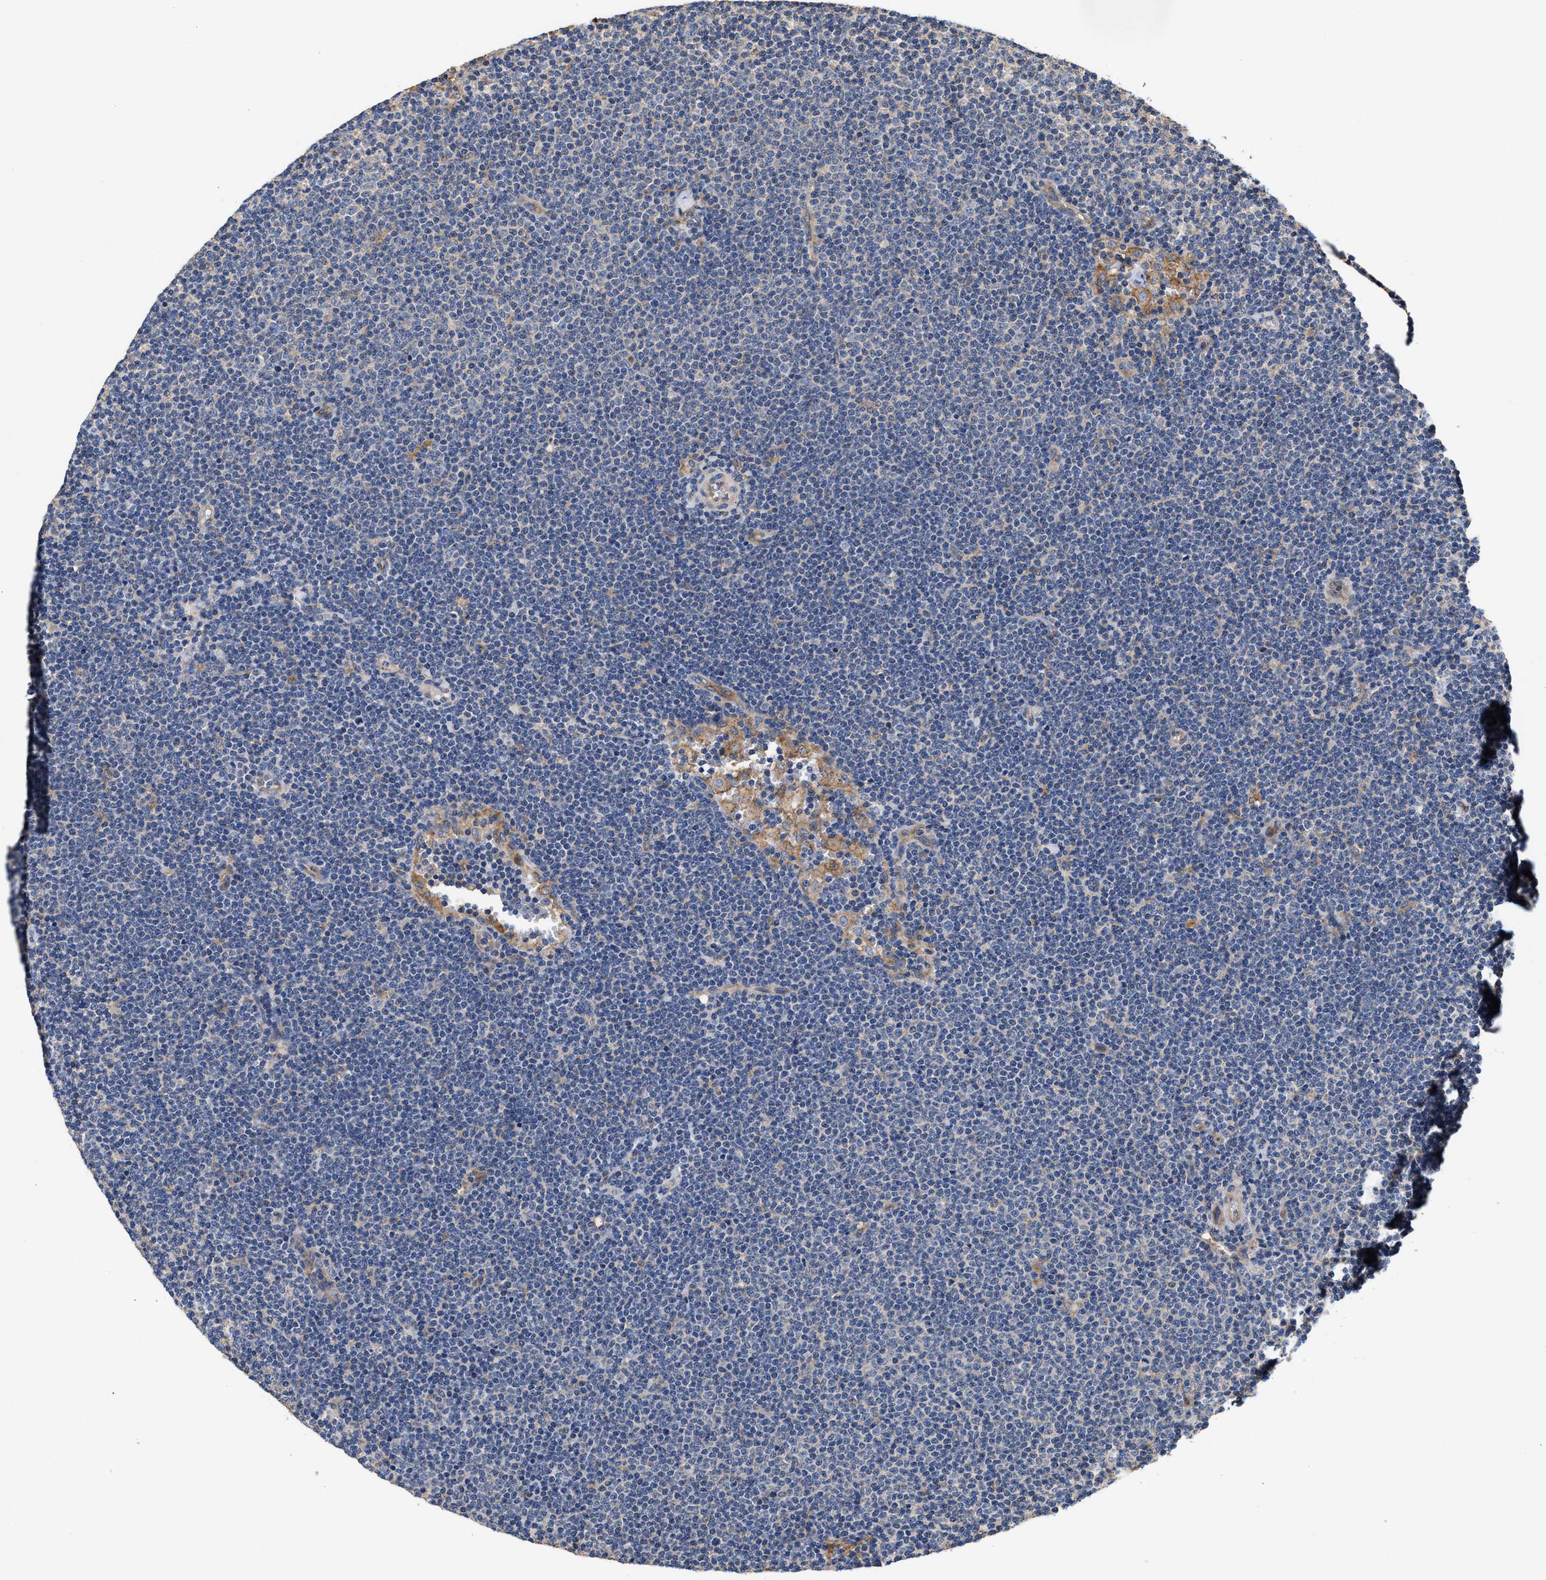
{"staining": {"intensity": "negative", "quantity": "none", "location": "none"}, "tissue": "lymphoma", "cell_type": "Tumor cells", "image_type": "cancer", "snomed": [{"axis": "morphology", "description": "Malignant lymphoma, non-Hodgkin's type, Low grade"}, {"axis": "topography", "description": "Lymph node"}], "caption": "Immunohistochemical staining of human low-grade malignant lymphoma, non-Hodgkin's type shows no significant expression in tumor cells.", "gene": "KLB", "patient": {"sex": "female", "age": 53}}